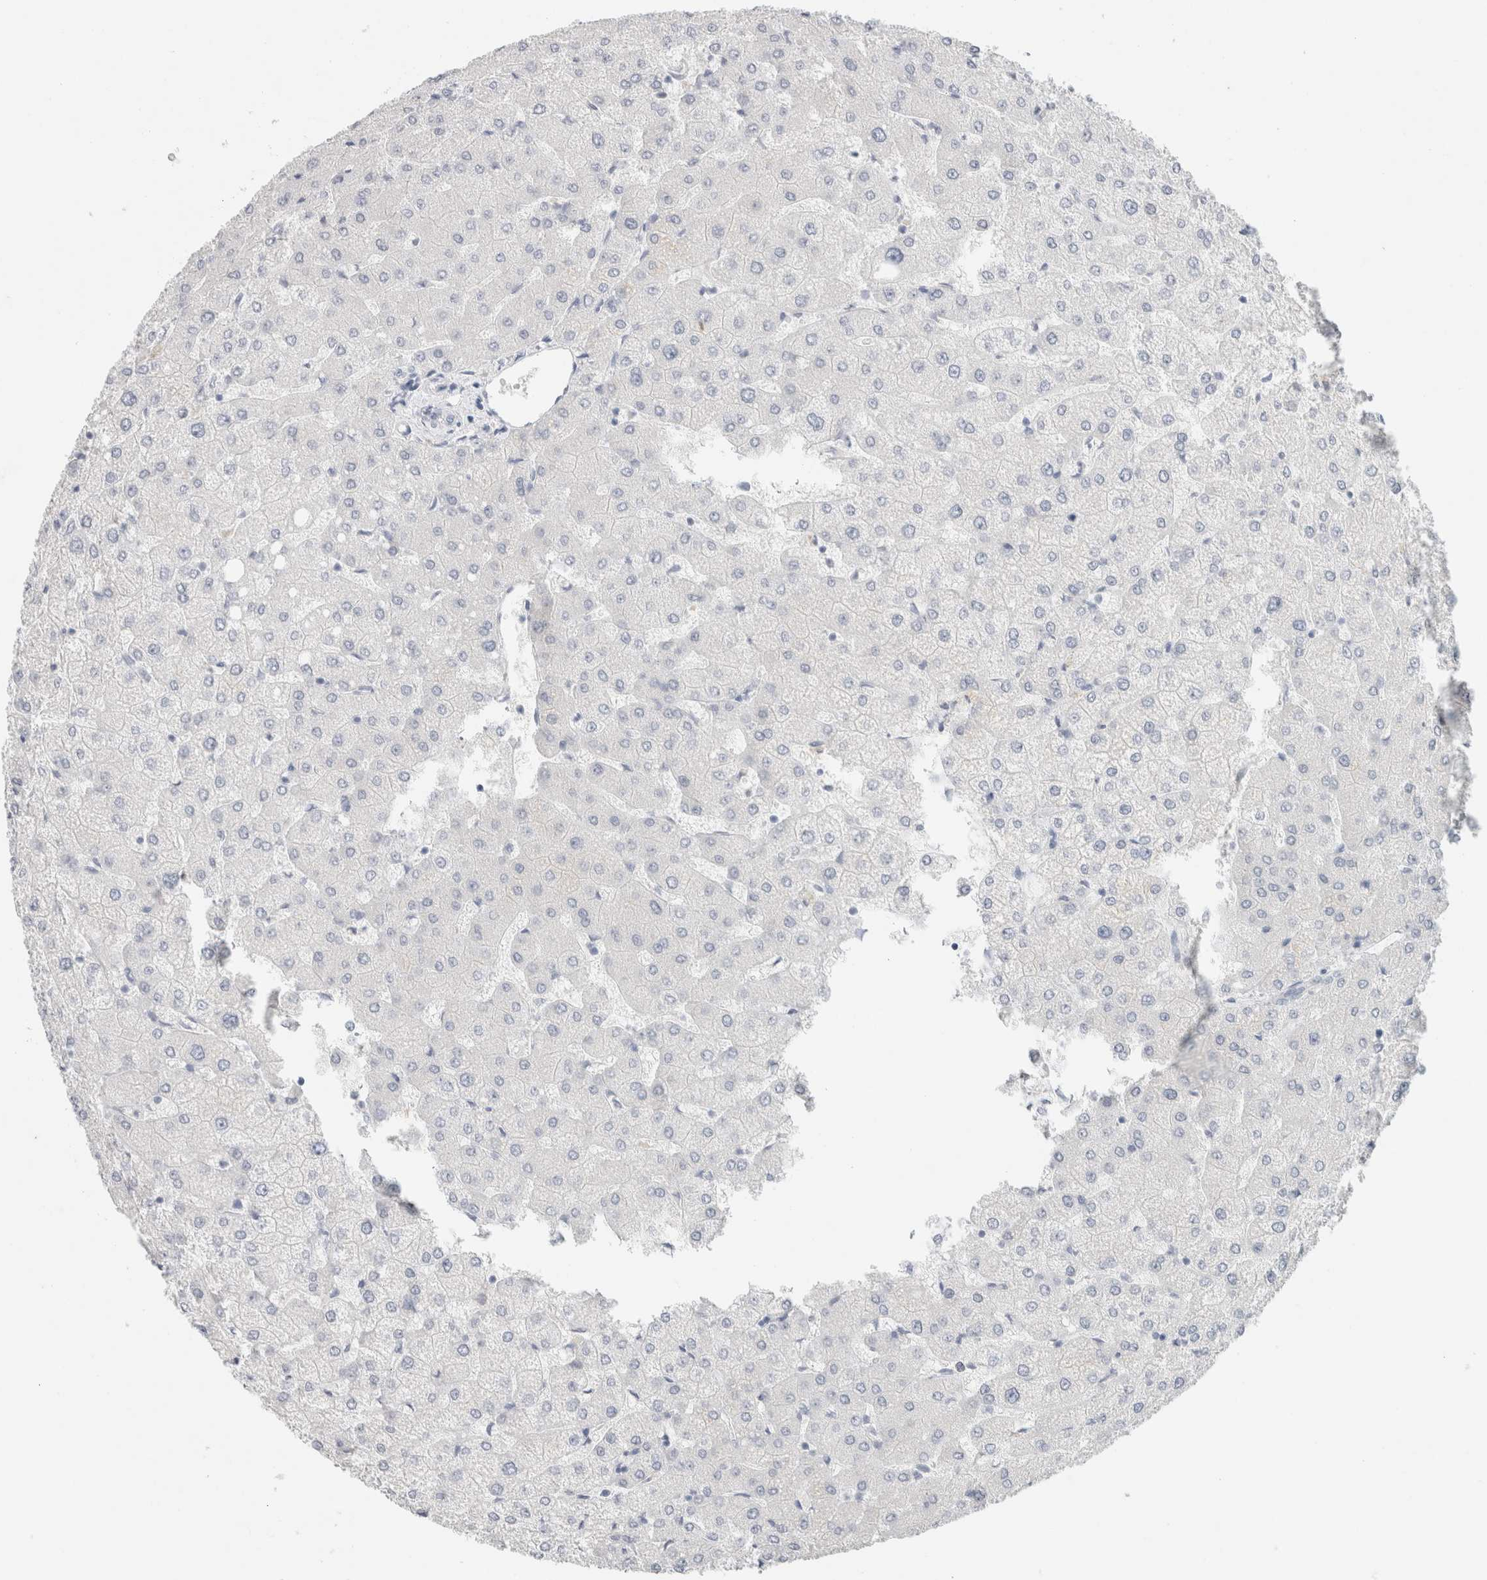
{"staining": {"intensity": "negative", "quantity": "none", "location": "none"}, "tissue": "liver", "cell_type": "Cholangiocytes", "image_type": "normal", "snomed": [{"axis": "morphology", "description": "Normal tissue, NOS"}, {"axis": "topography", "description": "Liver"}], "caption": "The image reveals no staining of cholangiocytes in benign liver.", "gene": "IL6", "patient": {"sex": "female", "age": 54}}